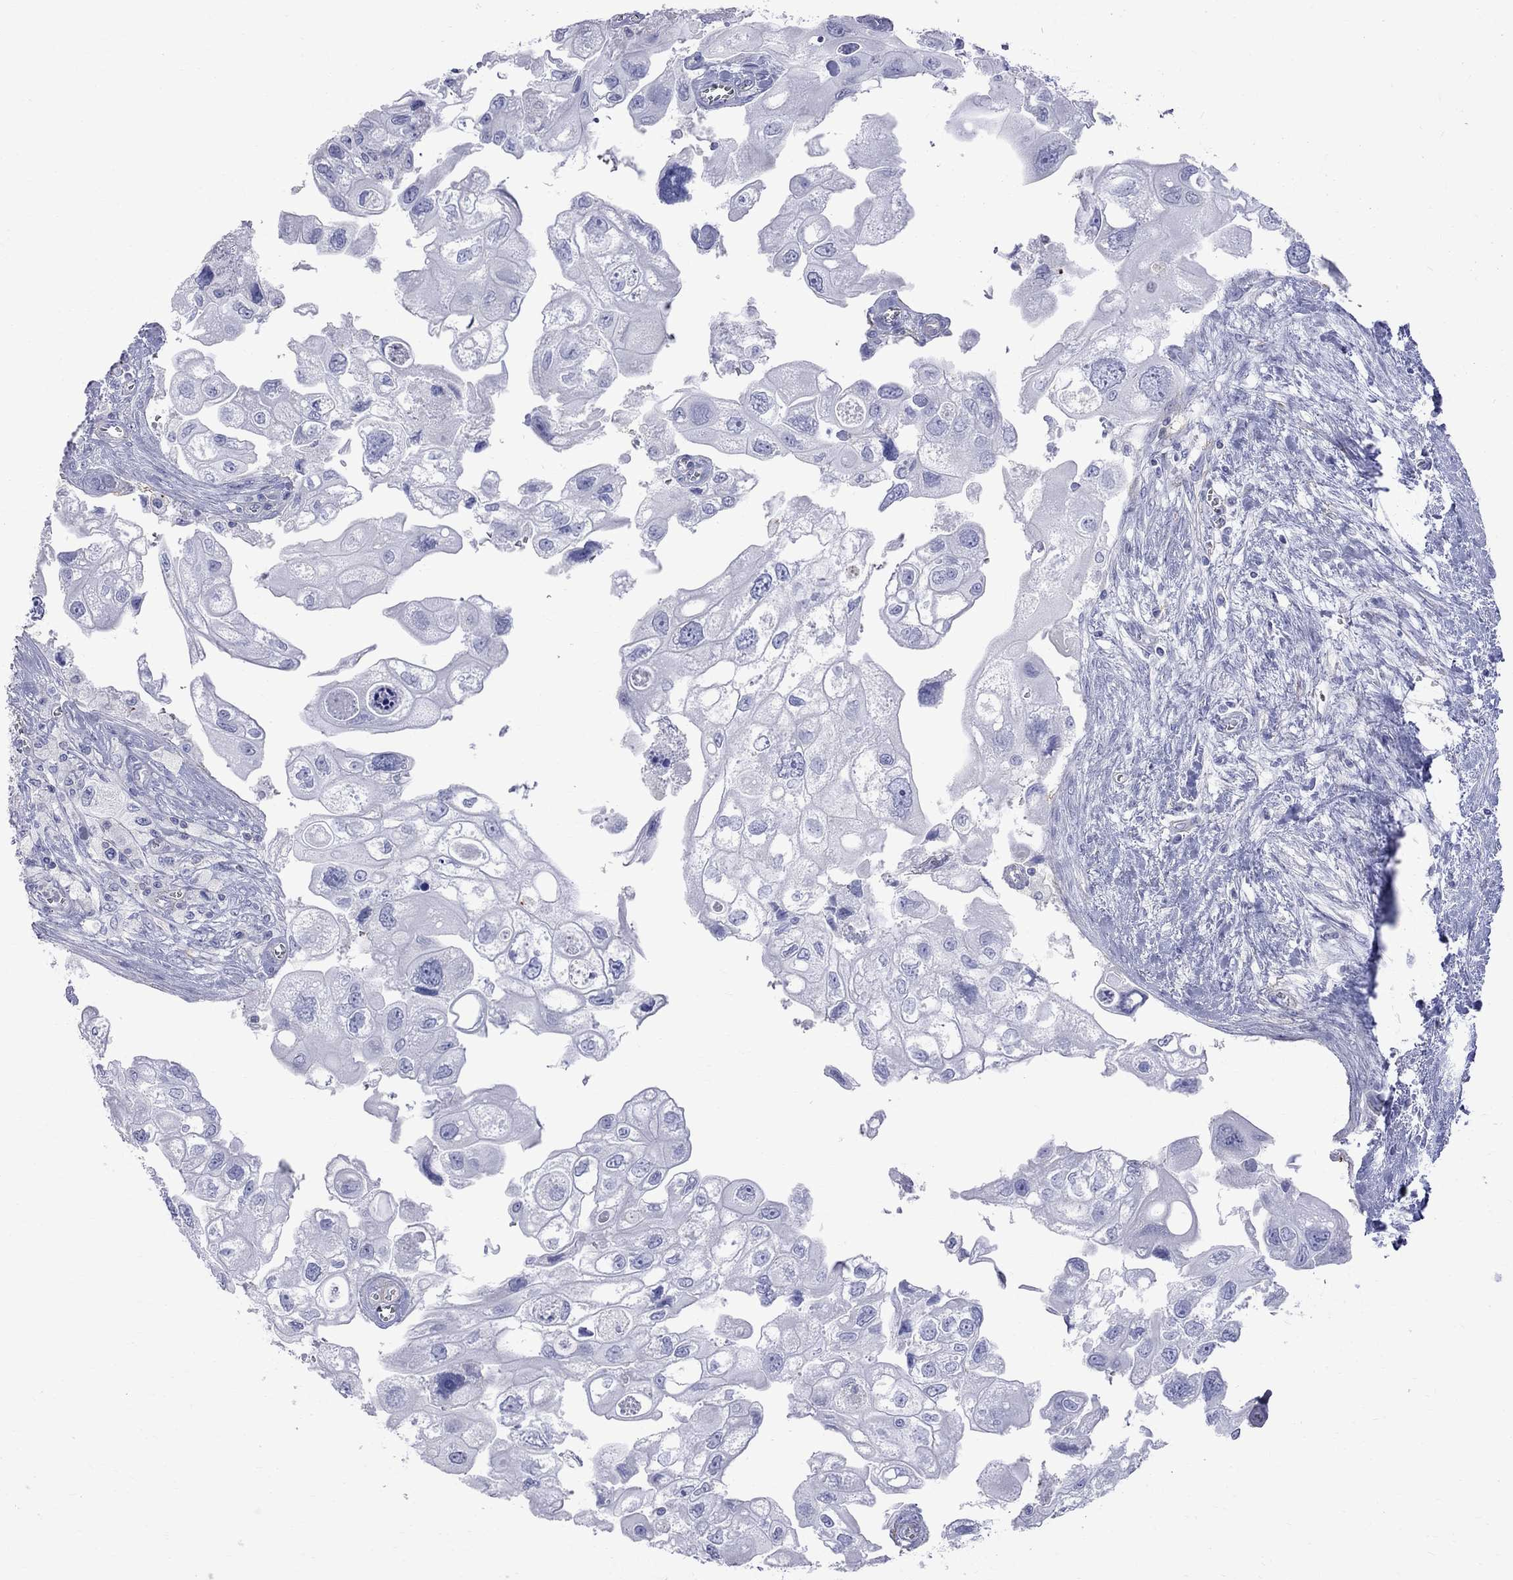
{"staining": {"intensity": "negative", "quantity": "none", "location": "none"}, "tissue": "urothelial cancer", "cell_type": "Tumor cells", "image_type": "cancer", "snomed": [{"axis": "morphology", "description": "Urothelial carcinoma, High grade"}, {"axis": "topography", "description": "Urinary bladder"}], "caption": "Urothelial cancer was stained to show a protein in brown. There is no significant positivity in tumor cells.", "gene": "S100A3", "patient": {"sex": "male", "age": 59}}